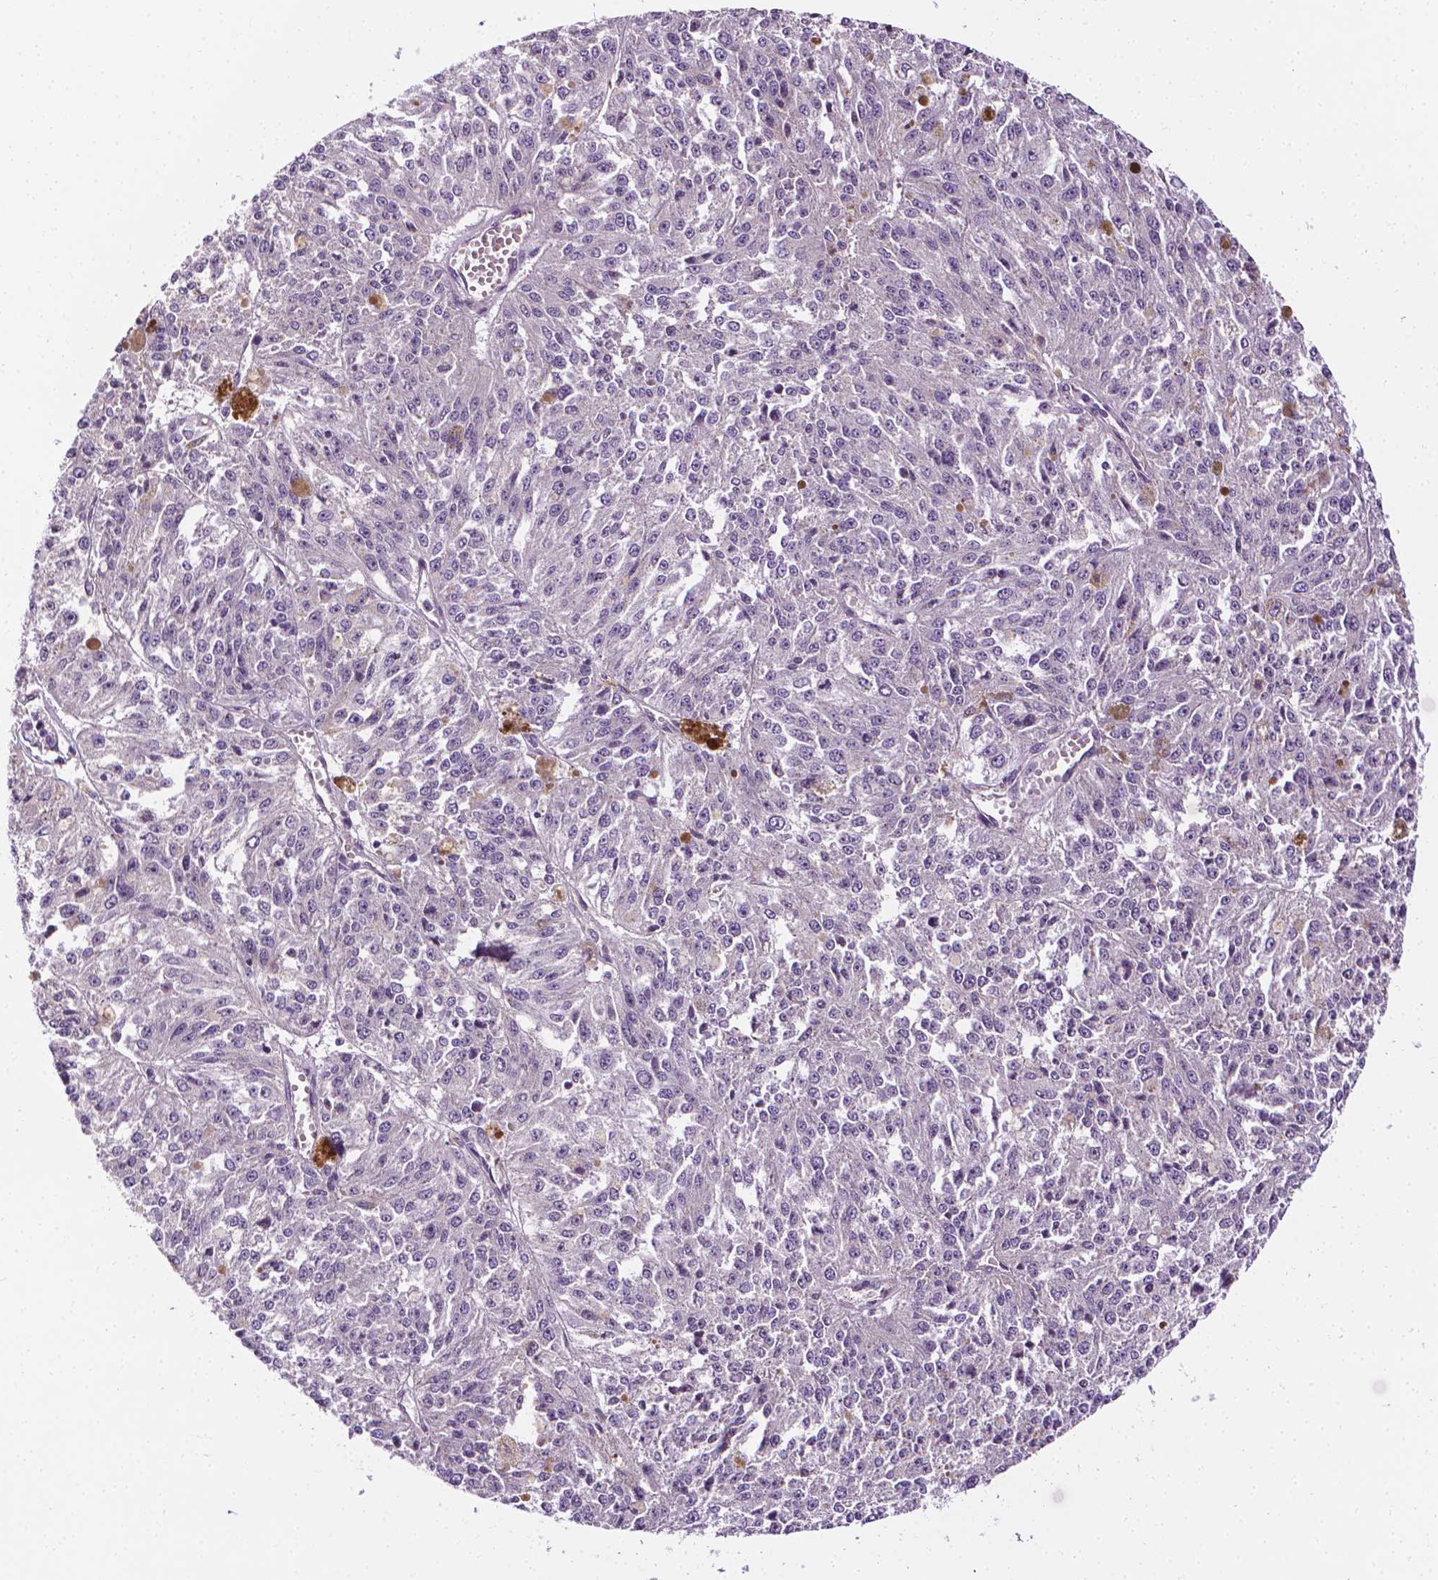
{"staining": {"intensity": "negative", "quantity": "none", "location": "none"}, "tissue": "melanoma", "cell_type": "Tumor cells", "image_type": "cancer", "snomed": [{"axis": "morphology", "description": "Malignant melanoma, Metastatic site"}, {"axis": "topography", "description": "Lymph node"}], "caption": "Image shows no significant protein positivity in tumor cells of melanoma. The staining is performed using DAB (3,3'-diaminobenzidine) brown chromogen with nuclei counter-stained in using hematoxylin.", "gene": "MCOLN3", "patient": {"sex": "female", "age": 64}}